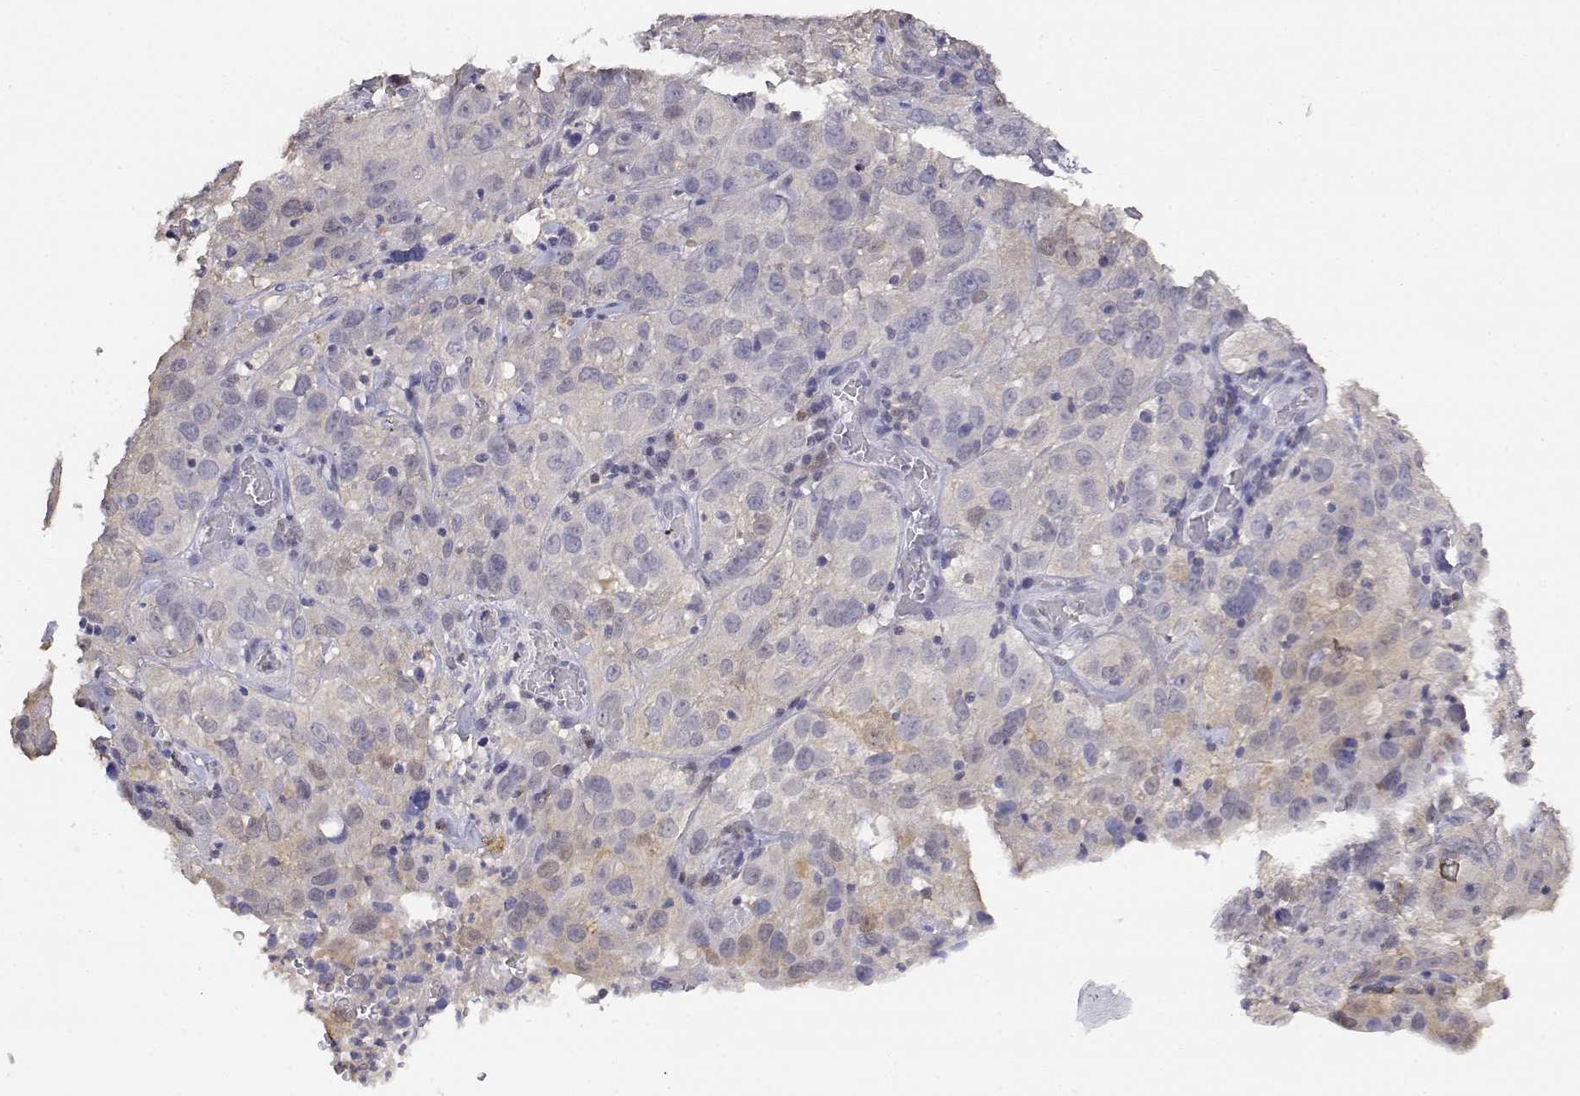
{"staining": {"intensity": "weak", "quantity": "<25%", "location": "cytoplasmic/membranous"}, "tissue": "cervical cancer", "cell_type": "Tumor cells", "image_type": "cancer", "snomed": [{"axis": "morphology", "description": "Squamous cell carcinoma, NOS"}, {"axis": "topography", "description": "Cervix"}], "caption": "There is no significant positivity in tumor cells of cervical cancer.", "gene": "ADA", "patient": {"sex": "female", "age": 32}}